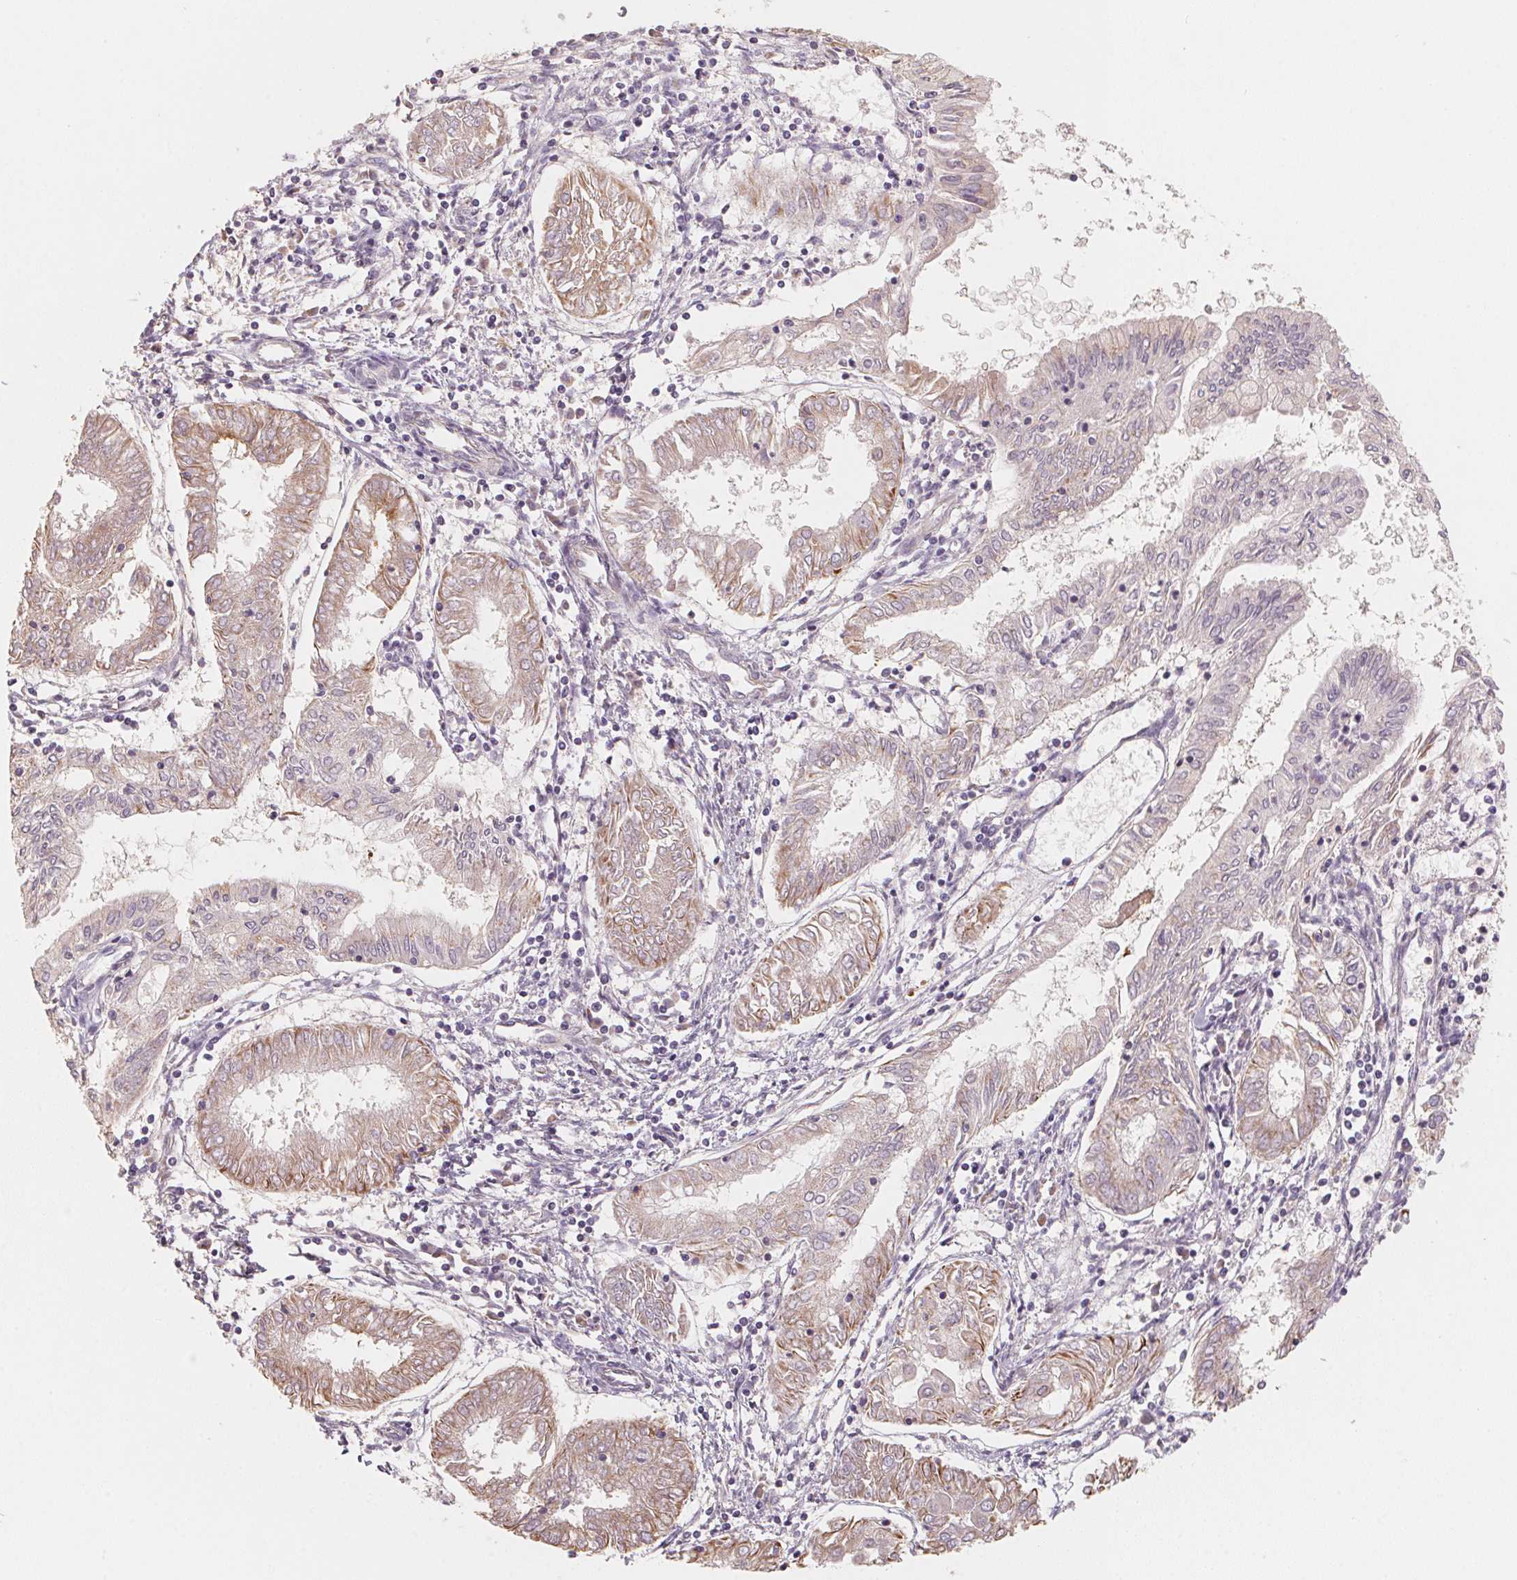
{"staining": {"intensity": "weak", "quantity": "25%-75%", "location": "cytoplasmic/membranous"}, "tissue": "endometrial cancer", "cell_type": "Tumor cells", "image_type": "cancer", "snomed": [{"axis": "morphology", "description": "Adenocarcinoma, NOS"}, {"axis": "topography", "description": "Endometrium"}], "caption": "Weak cytoplasmic/membranous expression is appreciated in approximately 25%-75% of tumor cells in endometrial cancer (adenocarcinoma). The staining was performed using DAB to visualize the protein expression in brown, while the nuclei were stained in blue with hematoxylin (Magnification: 20x).", "gene": "TSPAN12", "patient": {"sex": "female", "age": 68}}